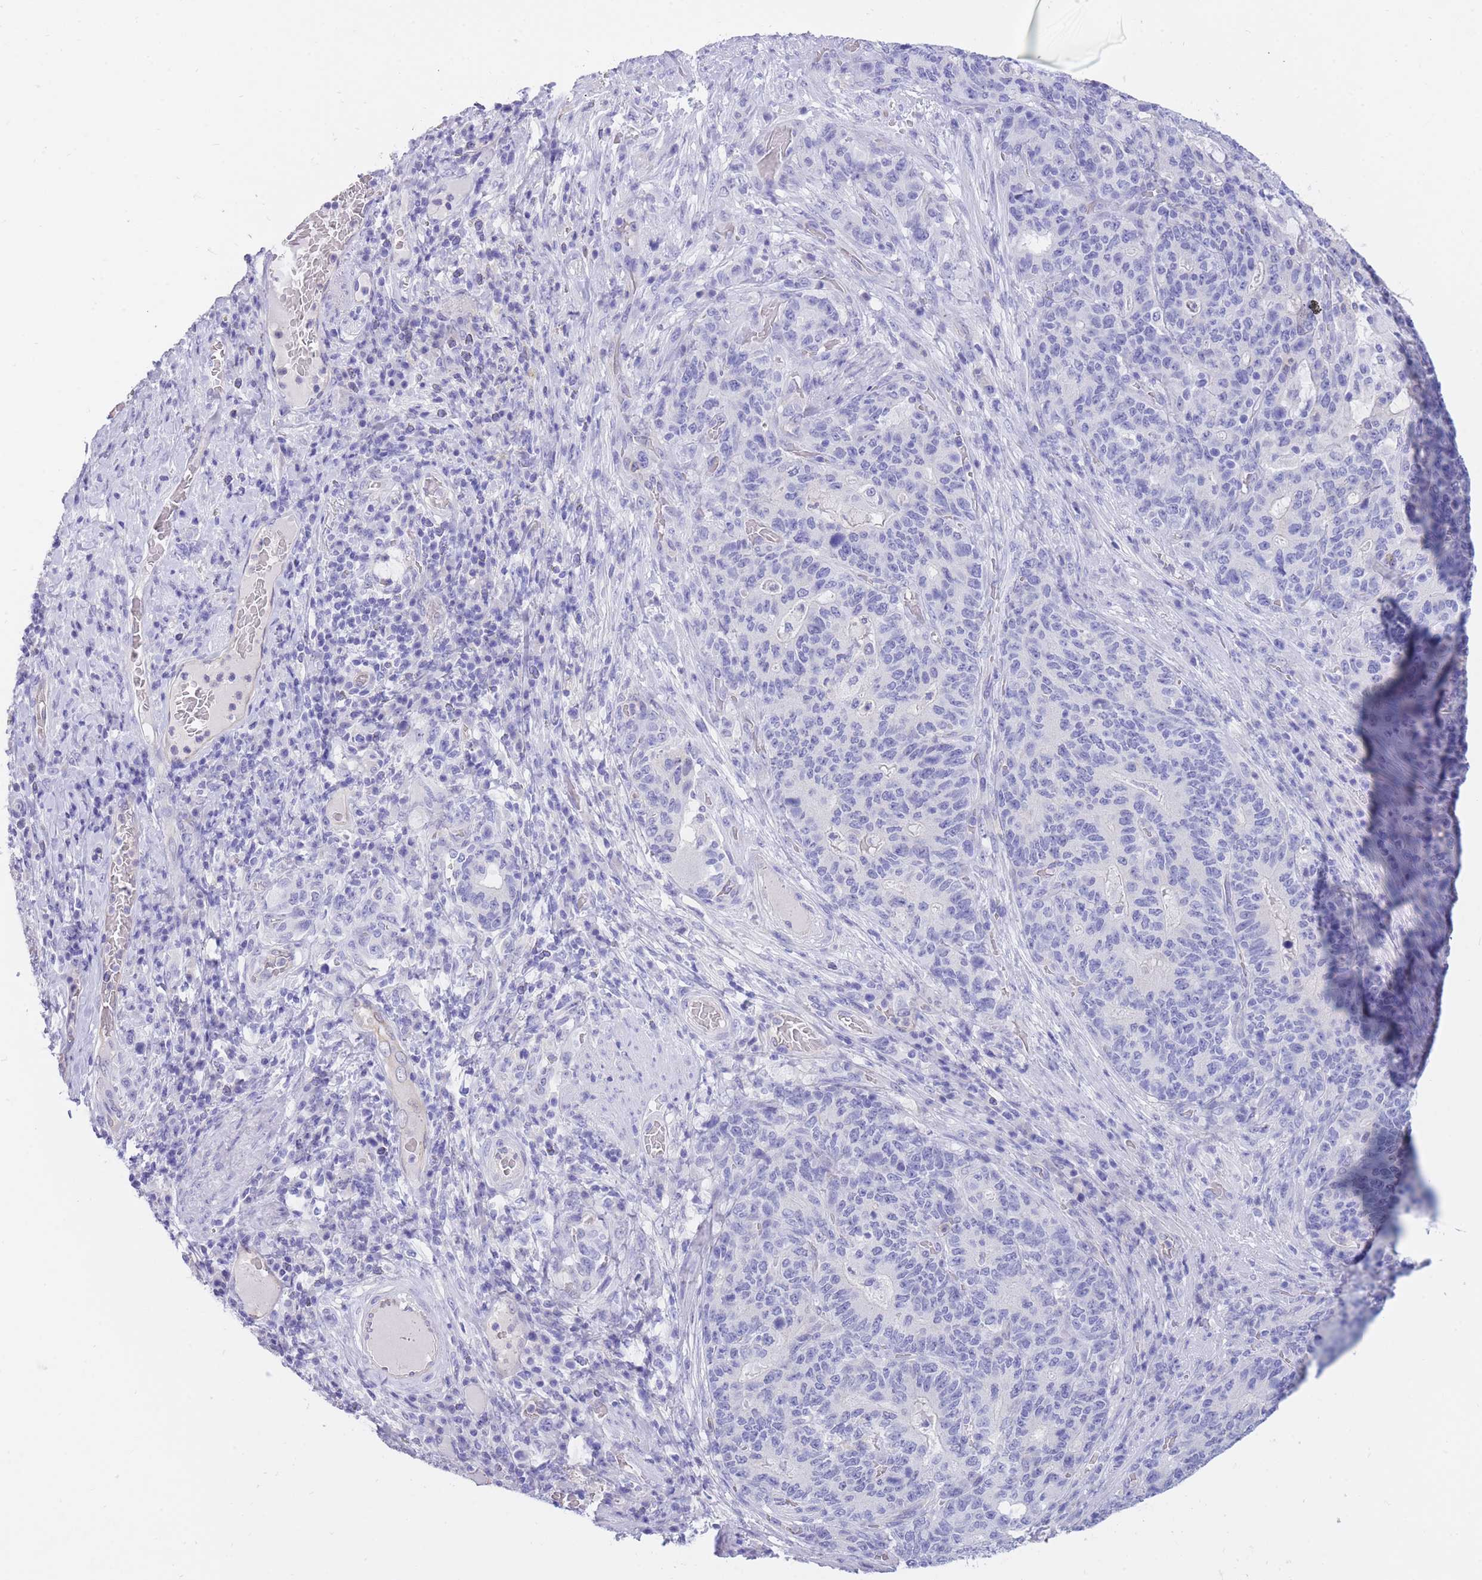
{"staining": {"intensity": "negative", "quantity": "none", "location": "none"}, "tissue": "stomach cancer", "cell_type": "Tumor cells", "image_type": "cancer", "snomed": [{"axis": "morphology", "description": "Normal tissue, NOS"}, {"axis": "morphology", "description": "Adenocarcinoma, NOS"}, {"axis": "topography", "description": "Stomach"}], "caption": "IHC of adenocarcinoma (stomach) demonstrates no expression in tumor cells.", "gene": "SULT1A1", "patient": {"sex": "female", "age": 64}}